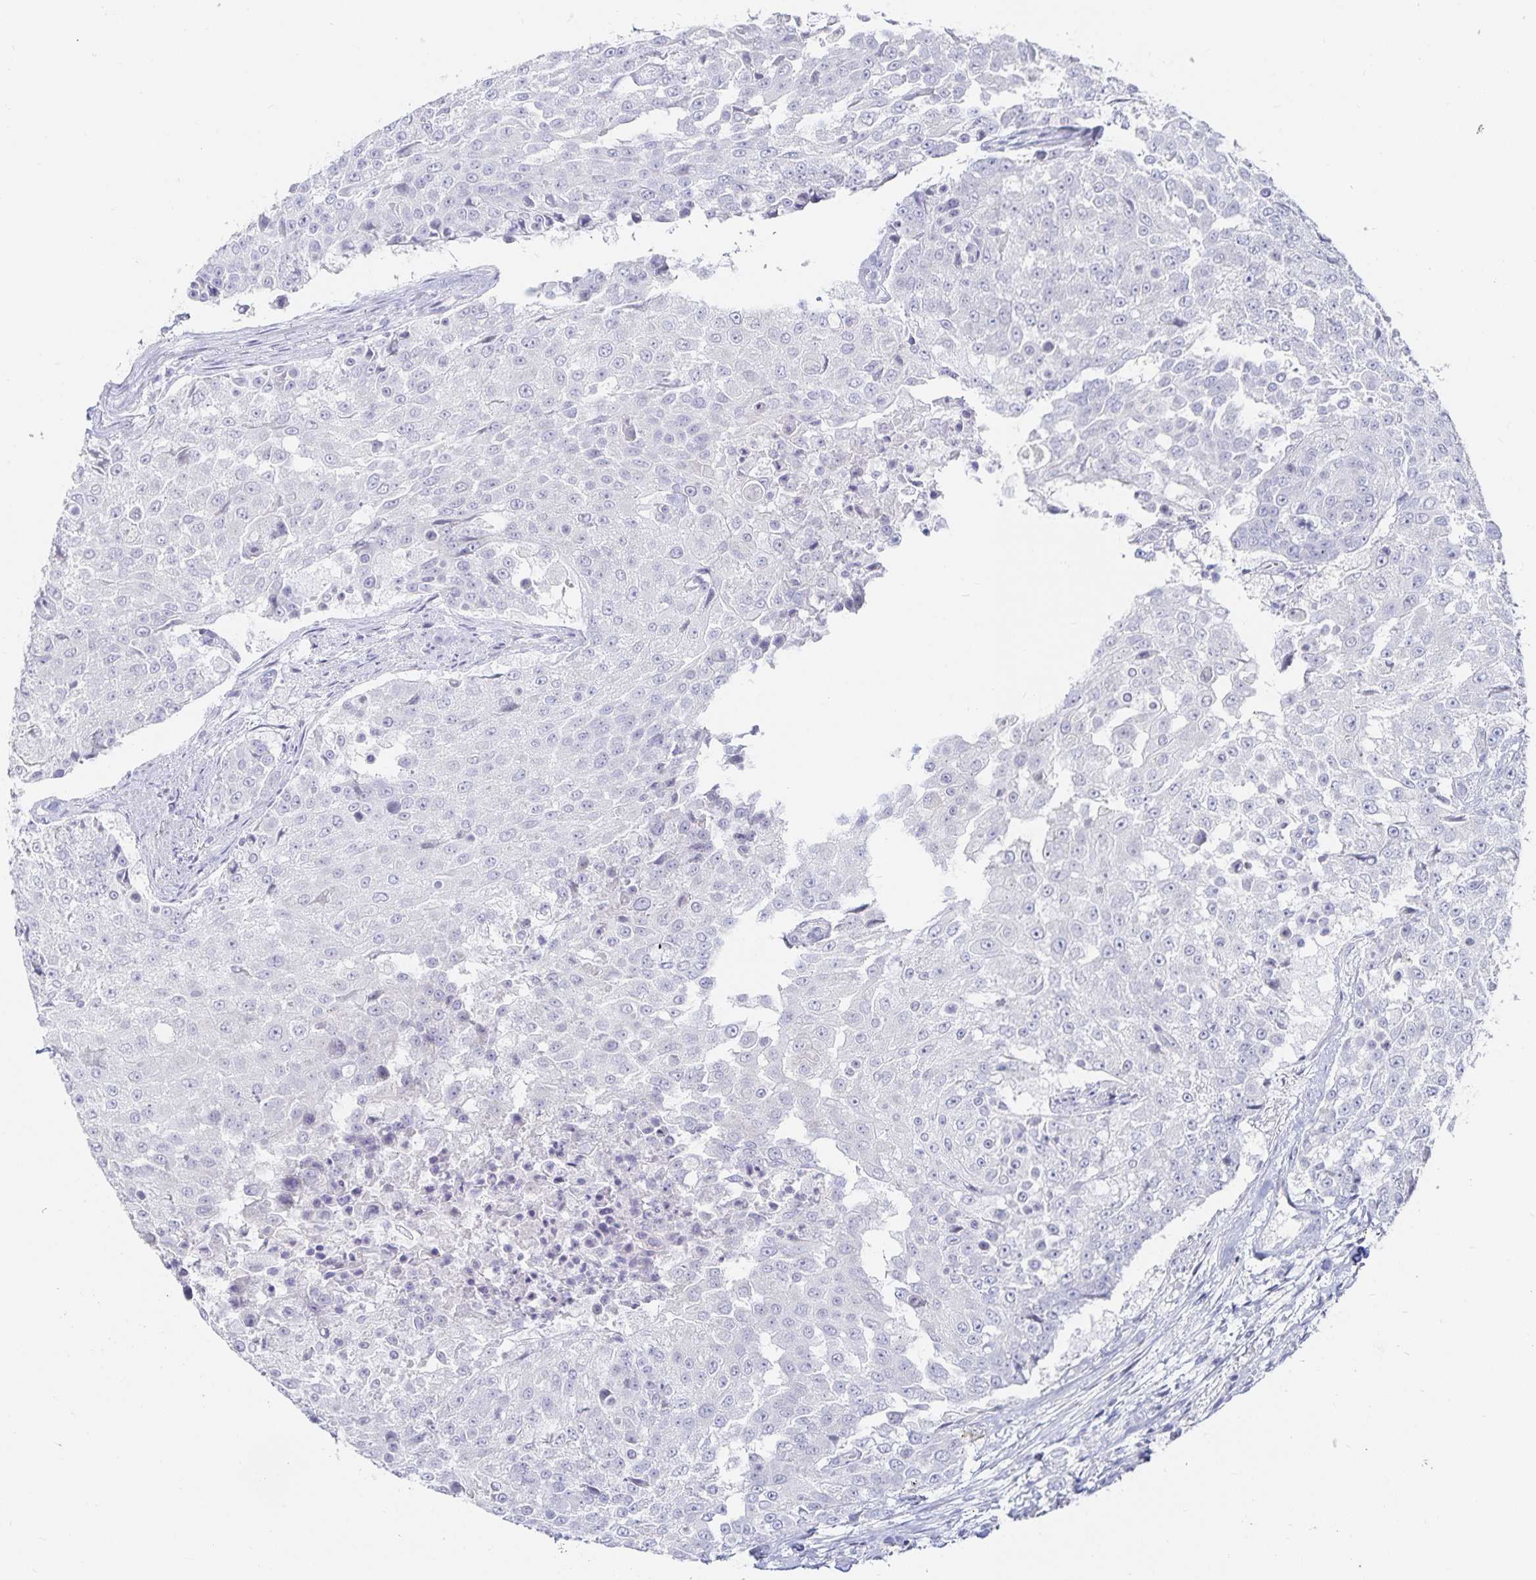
{"staining": {"intensity": "negative", "quantity": "none", "location": "none"}, "tissue": "urothelial cancer", "cell_type": "Tumor cells", "image_type": "cancer", "snomed": [{"axis": "morphology", "description": "Urothelial carcinoma, High grade"}, {"axis": "topography", "description": "Urinary bladder"}], "caption": "High magnification brightfield microscopy of urothelial cancer stained with DAB (brown) and counterstained with hematoxylin (blue): tumor cells show no significant positivity.", "gene": "SFTPA1", "patient": {"sex": "female", "age": 63}}